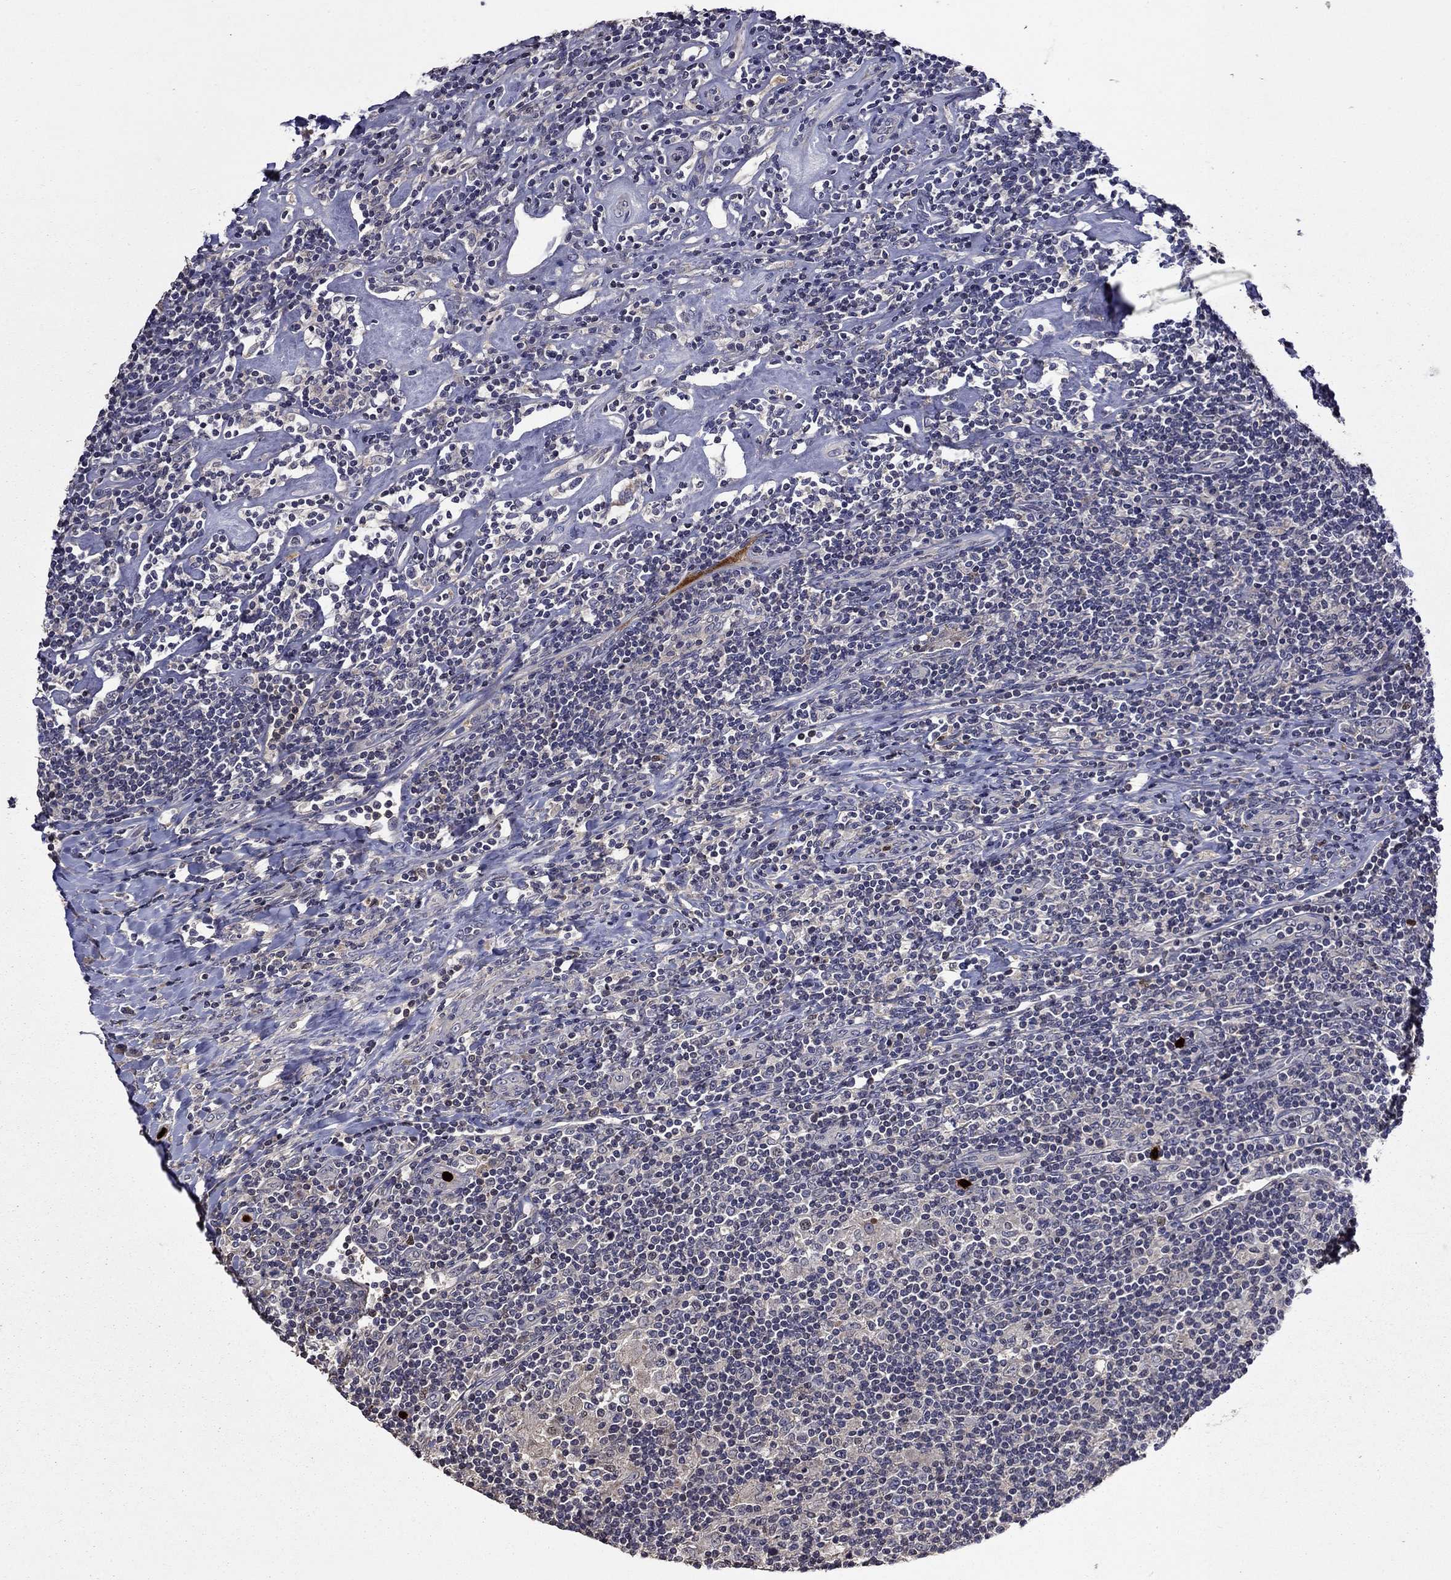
{"staining": {"intensity": "negative", "quantity": "none", "location": "none"}, "tissue": "lymphoma", "cell_type": "Tumor cells", "image_type": "cancer", "snomed": [{"axis": "morphology", "description": "Hodgkin's disease, NOS"}, {"axis": "topography", "description": "Lymph node"}], "caption": "IHC of lymphoma demonstrates no positivity in tumor cells. The staining was performed using DAB (3,3'-diaminobenzidine) to visualize the protein expression in brown, while the nuclei were stained in blue with hematoxylin (Magnification: 20x).", "gene": "SATB1", "patient": {"sex": "male", "age": 40}}